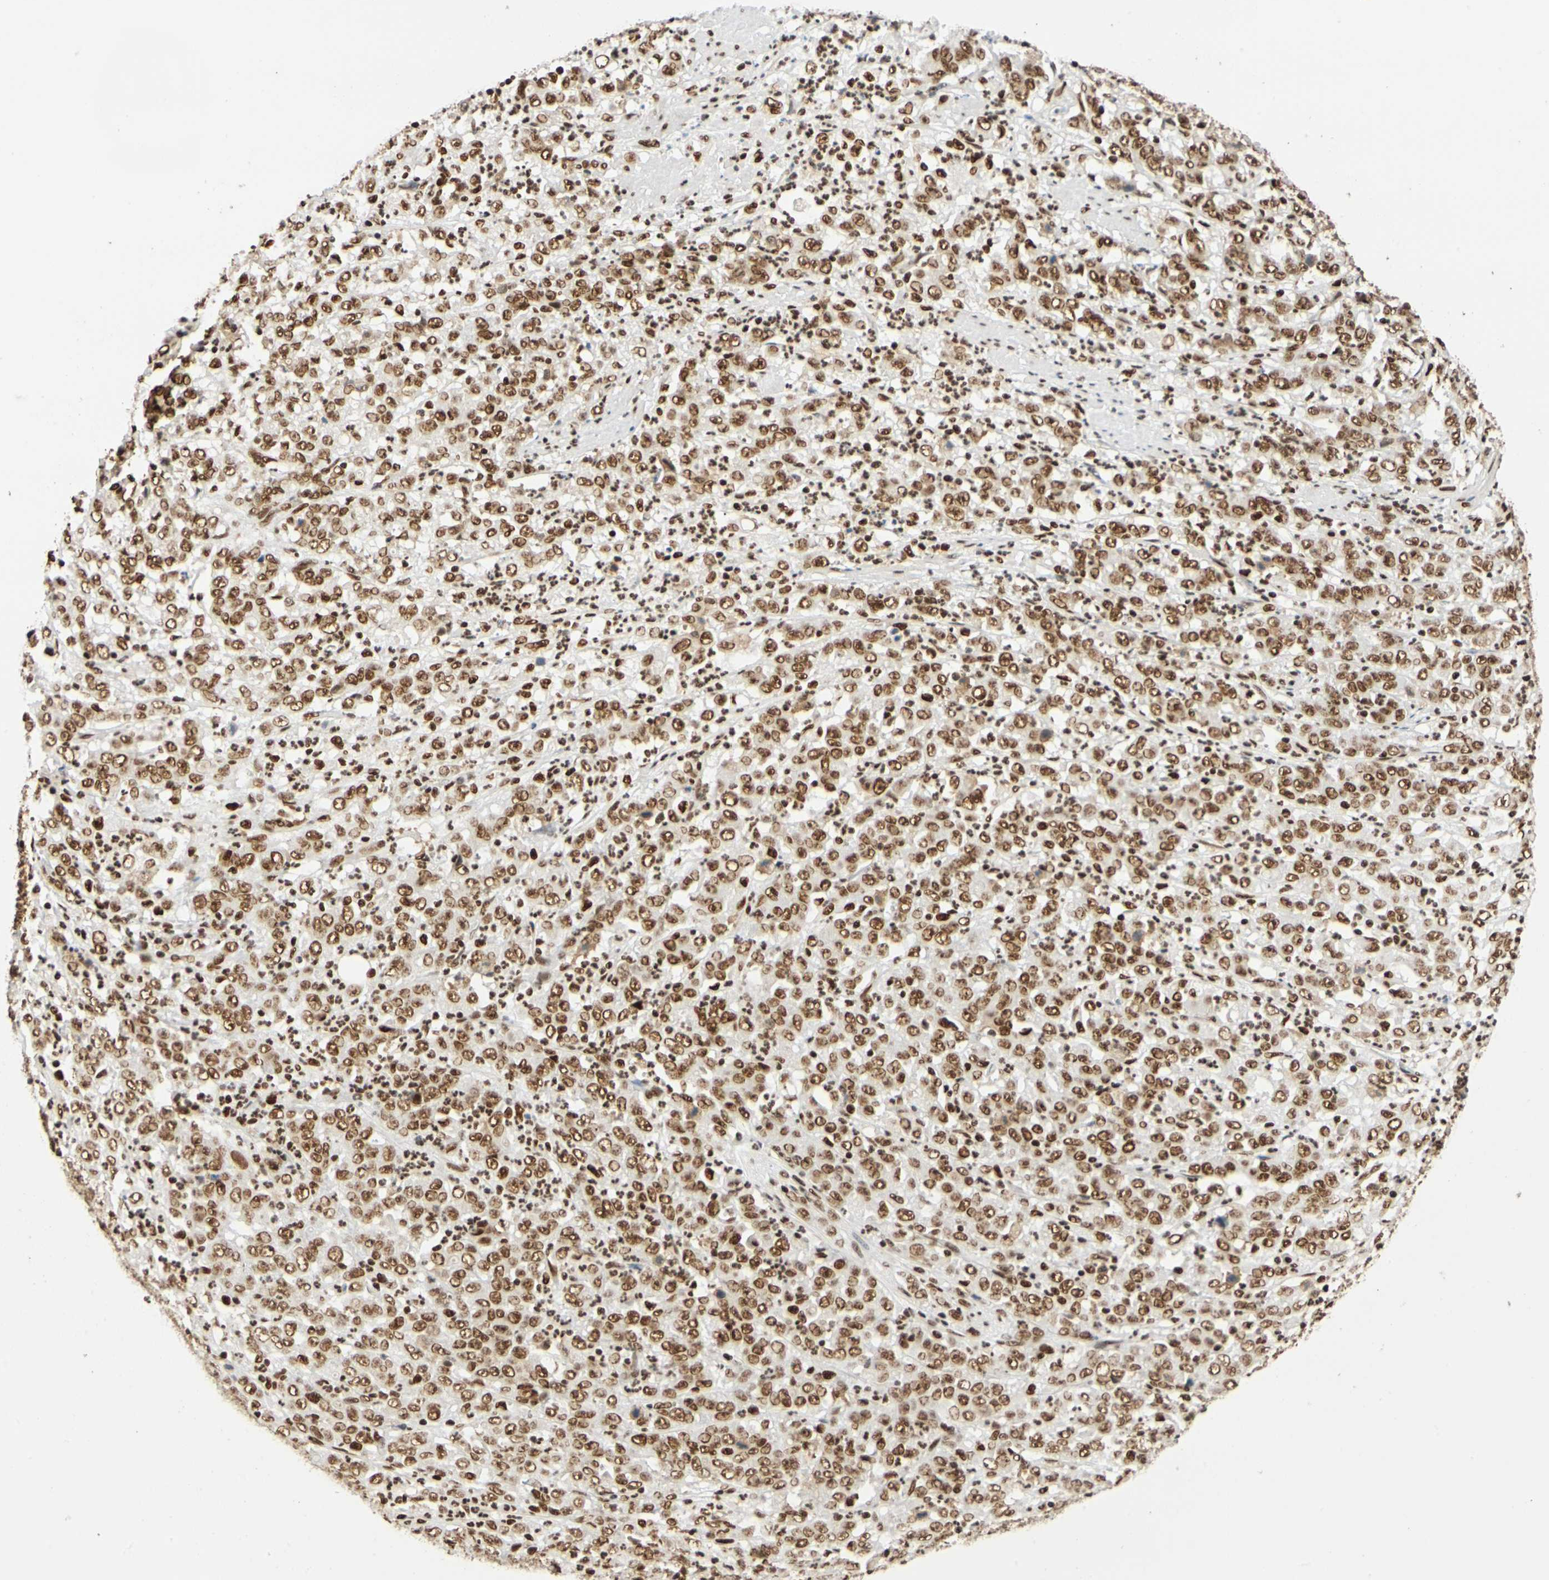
{"staining": {"intensity": "moderate", "quantity": ">75%", "location": "nuclear"}, "tissue": "stomach cancer", "cell_type": "Tumor cells", "image_type": "cancer", "snomed": [{"axis": "morphology", "description": "Adenocarcinoma, NOS"}, {"axis": "topography", "description": "Stomach, lower"}], "caption": "IHC photomicrograph of human adenocarcinoma (stomach) stained for a protein (brown), which displays medium levels of moderate nuclear staining in approximately >75% of tumor cells.", "gene": "CDK12", "patient": {"sex": "female", "age": 71}}